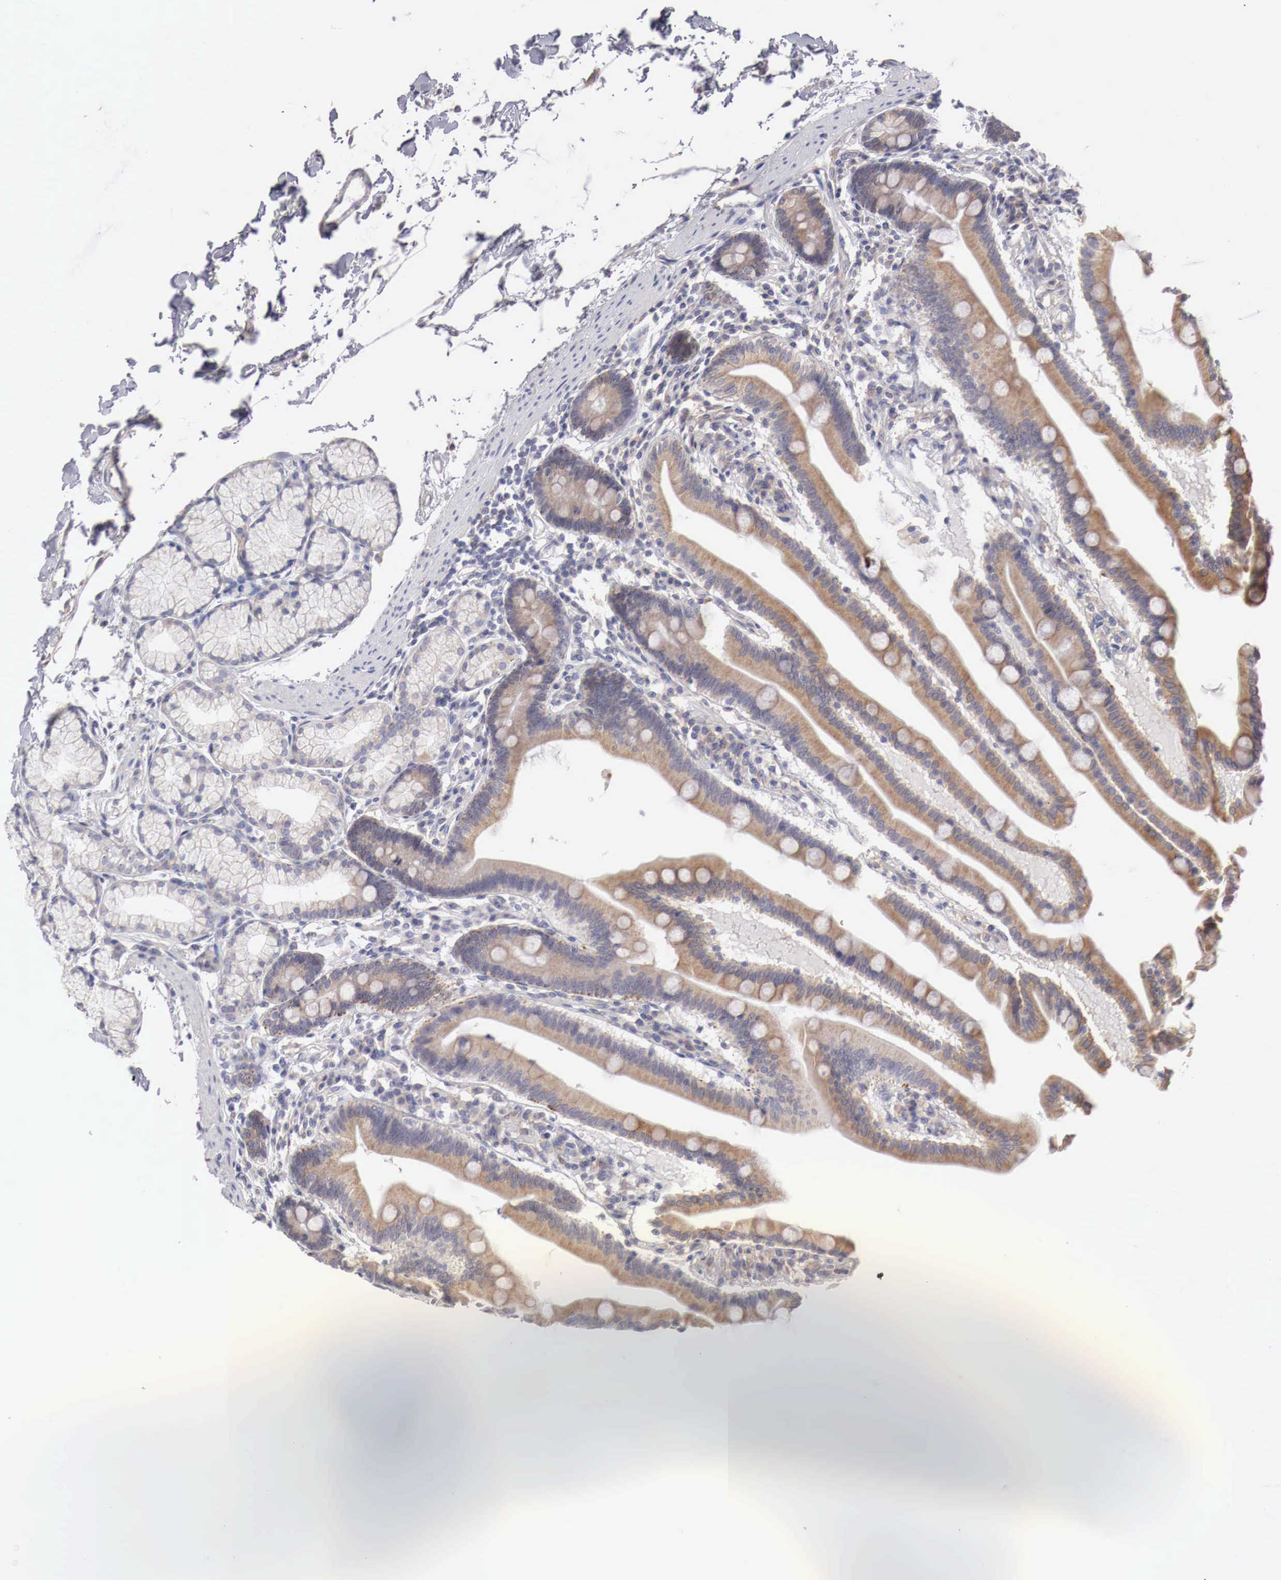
{"staining": {"intensity": "moderate", "quantity": "25%-75%", "location": "cytoplasmic/membranous"}, "tissue": "duodenum", "cell_type": "Glandular cells", "image_type": "normal", "snomed": [{"axis": "morphology", "description": "Normal tissue, NOS"}, {"axis": "topography", "description": "Duodenum"}], "caption": "Moderate cytoplasmic/membranous expression is appreciated in about 25%-75% of glandular cells in normal duodenum. The staining was performed using DAB (3,3'-diaminobenzidine), with brown indicating positive protein expression. Nuclei are stained blue with hematoxylin.", "gene": "NSDHL", "patient": {"sex": "female", "age": 77}}